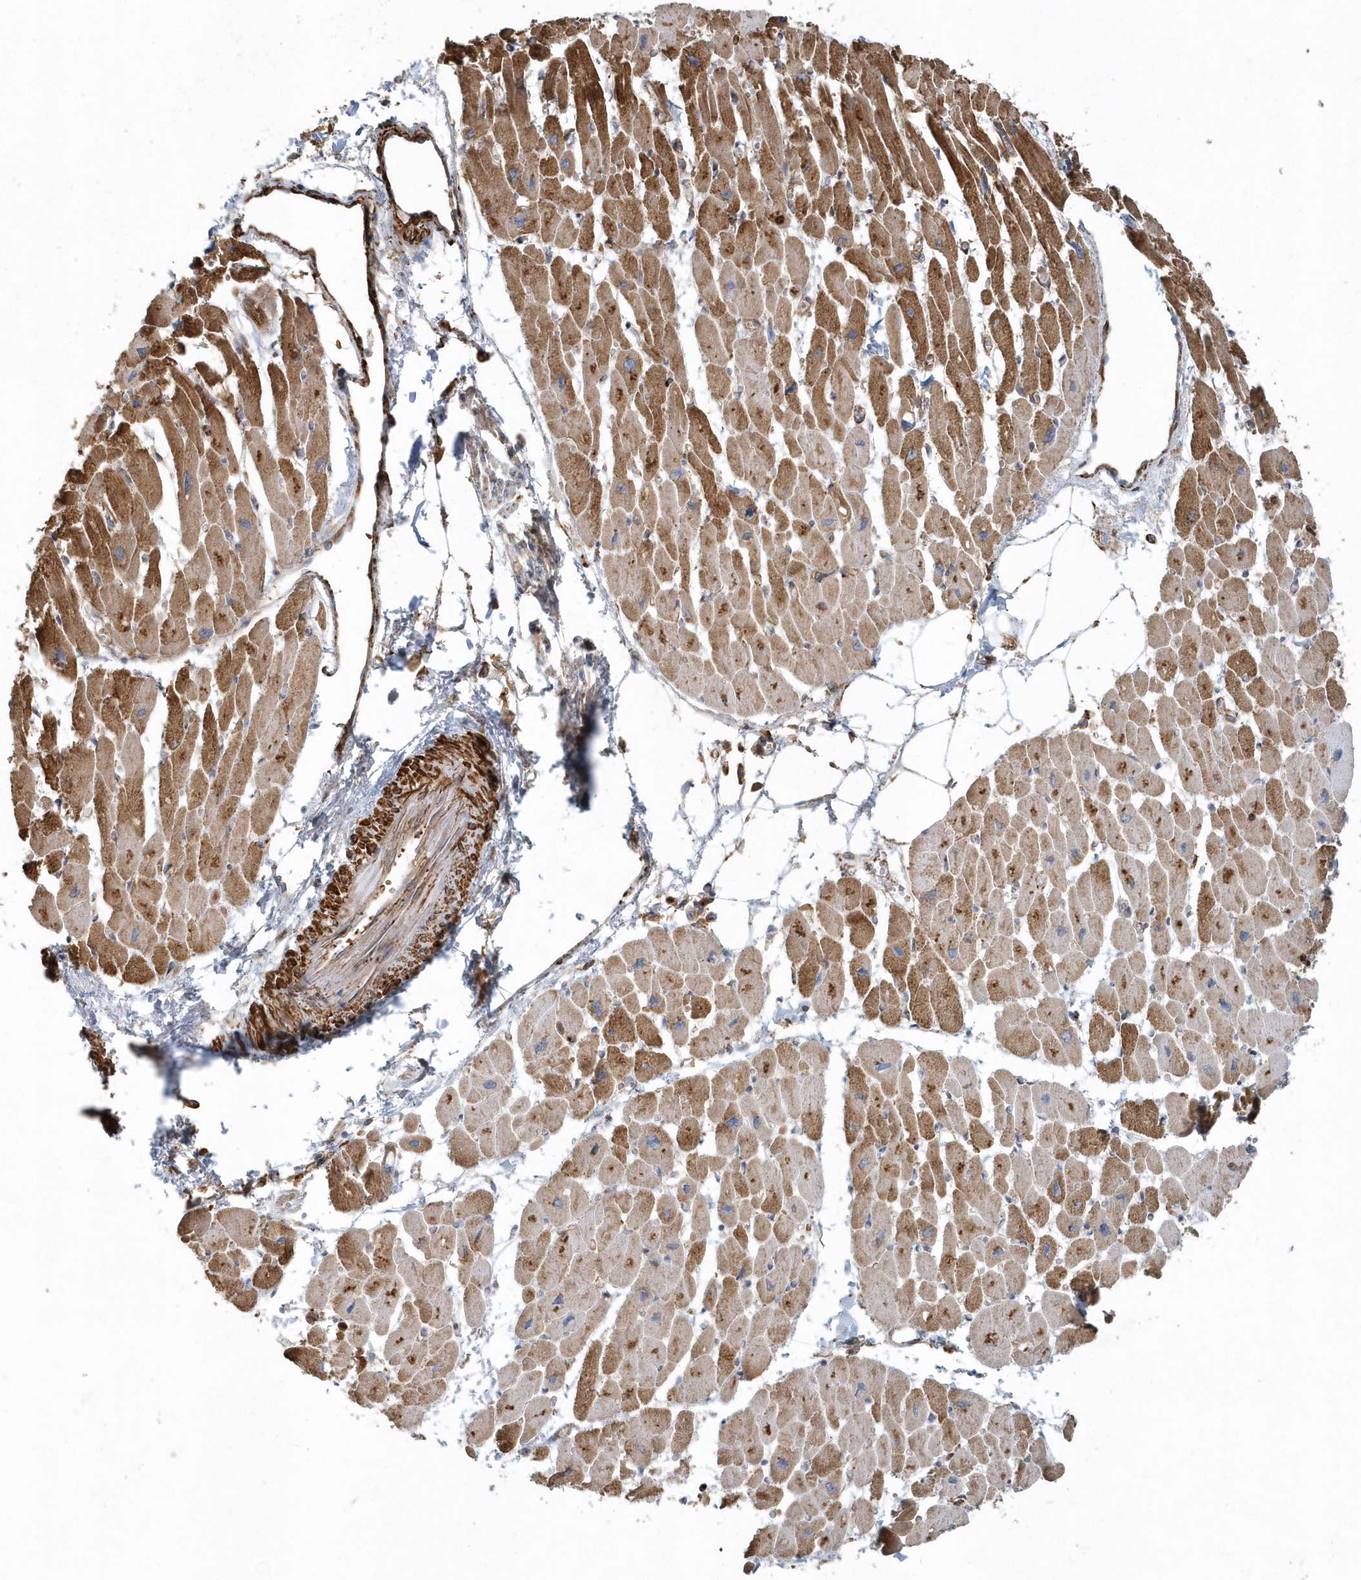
{"staining": {"intensity": "moderate", "quantity": ">75%", "location": "cytoplasmic/membranous"}, "tissue": "heart muscle", "cell_type": "Cardiomyocytes", "image_type": "normal", "snomed": [{"axis": "morphology", "description": "Normal tissue, NOS"}, {"axis": "topography", "description": "Heart"}], "caption": "Moderate cytoplasmic/membranous protein staining is appreciated in about >75% of cardiomyocytes in heart muscle. The staining was performed using DAB (3,3'-diaminobenzidine), with brown indicating positive protein expression. Nuclei are stained blue with hematoxylin.", "gene": "MMUT", "patient": {"sex": "female", "age": 54}}